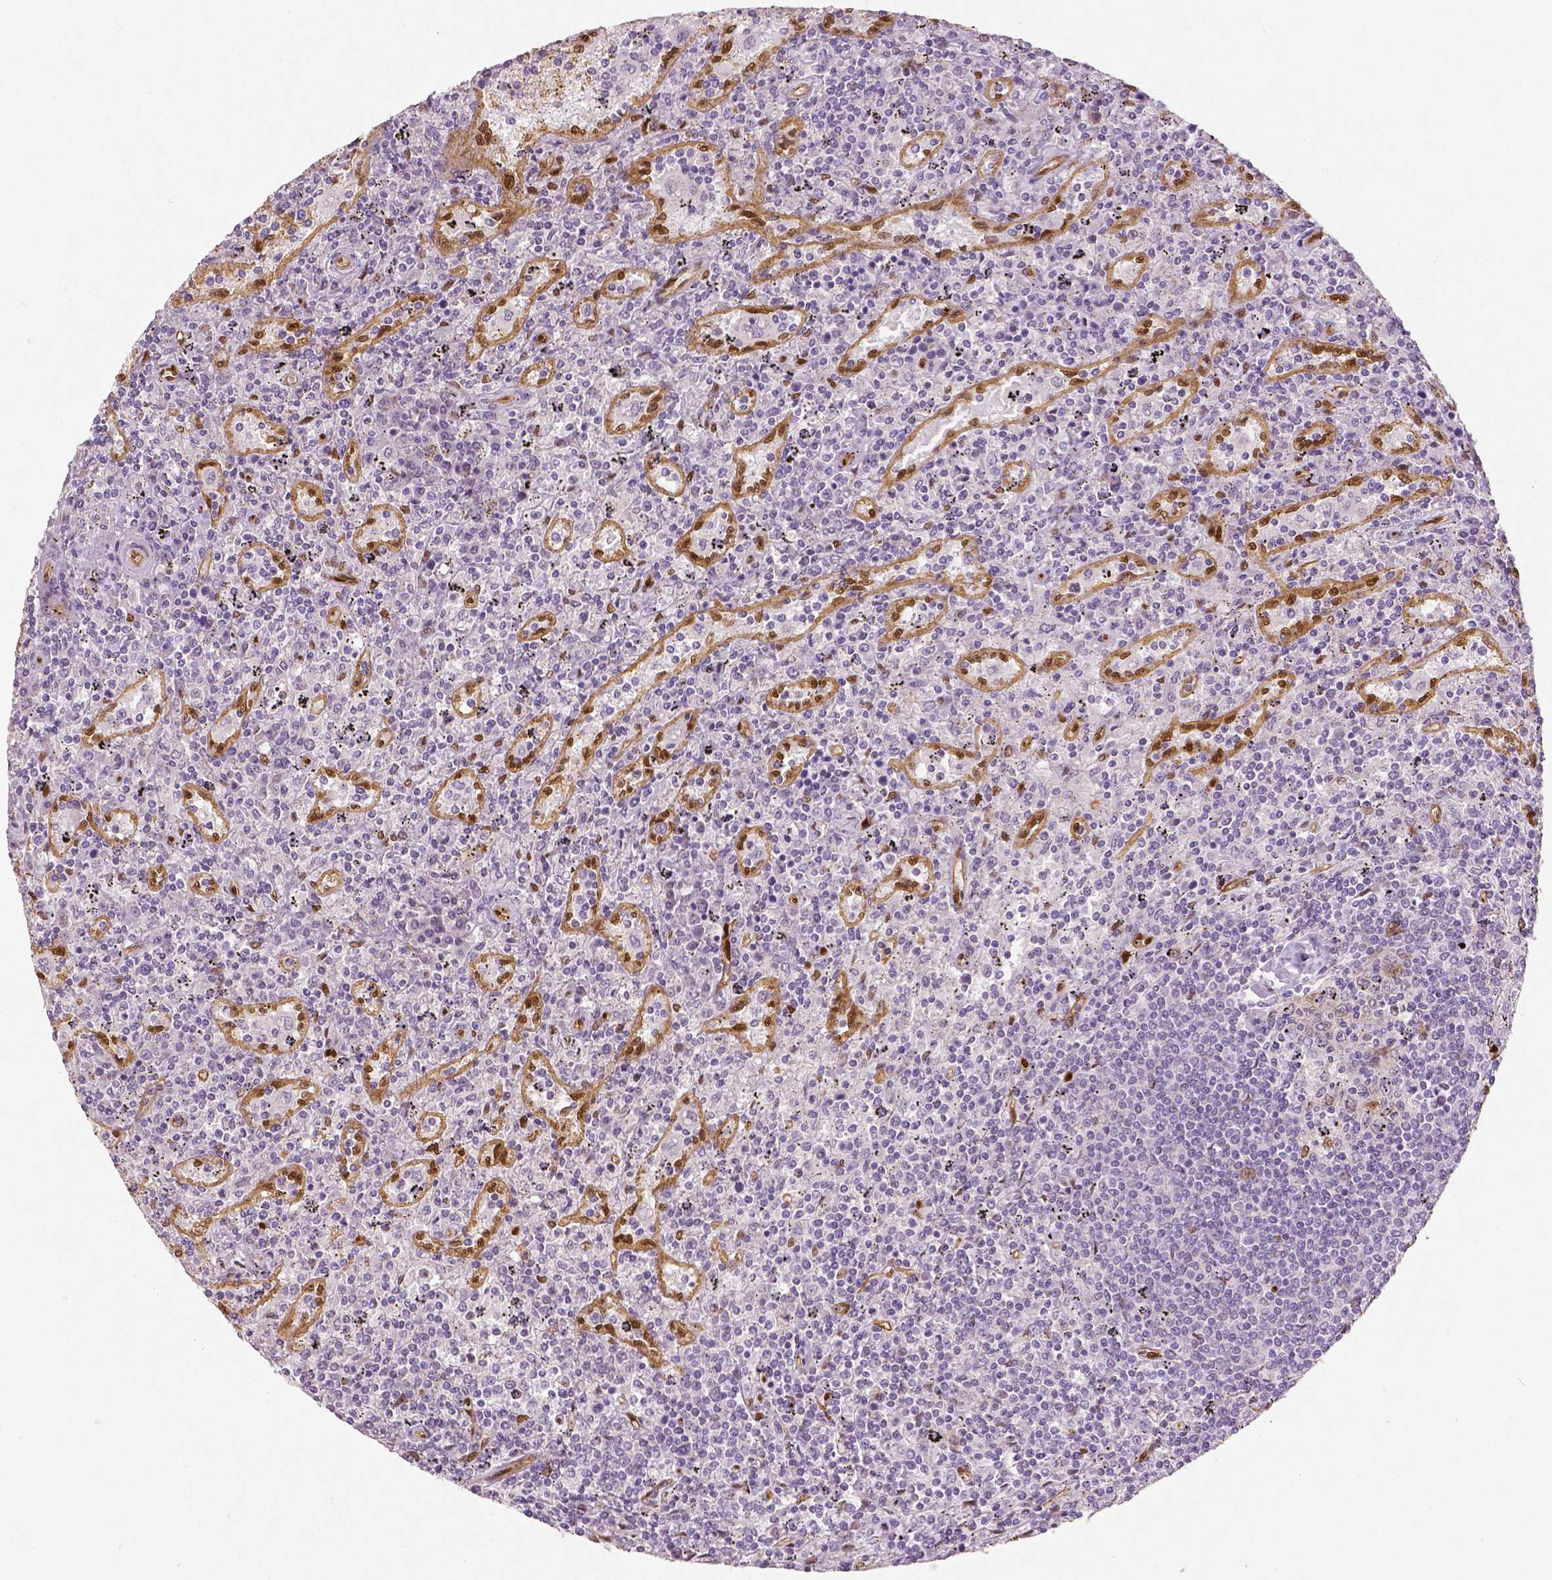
{"staining": {"intensity": "negative", "quantity": "none", "location": "none"}, "tissue": "lymphoma", "cell_type": "Tumor cells", "image_type": "cancer", "snomed": [{"axis": "morphology", "description": "Malignant lymphoma, non-Hodgkin's type, Low grade"}, {"axis": "topography", "description": "Spleen"}], "caption": "A histopathology image of human low-grade malignant lymphoma, non-Hodgkin's type is negative for staining in tumor cells.", "gene": "WWTR1", "patient": {"sex": "male", "age": 62}}